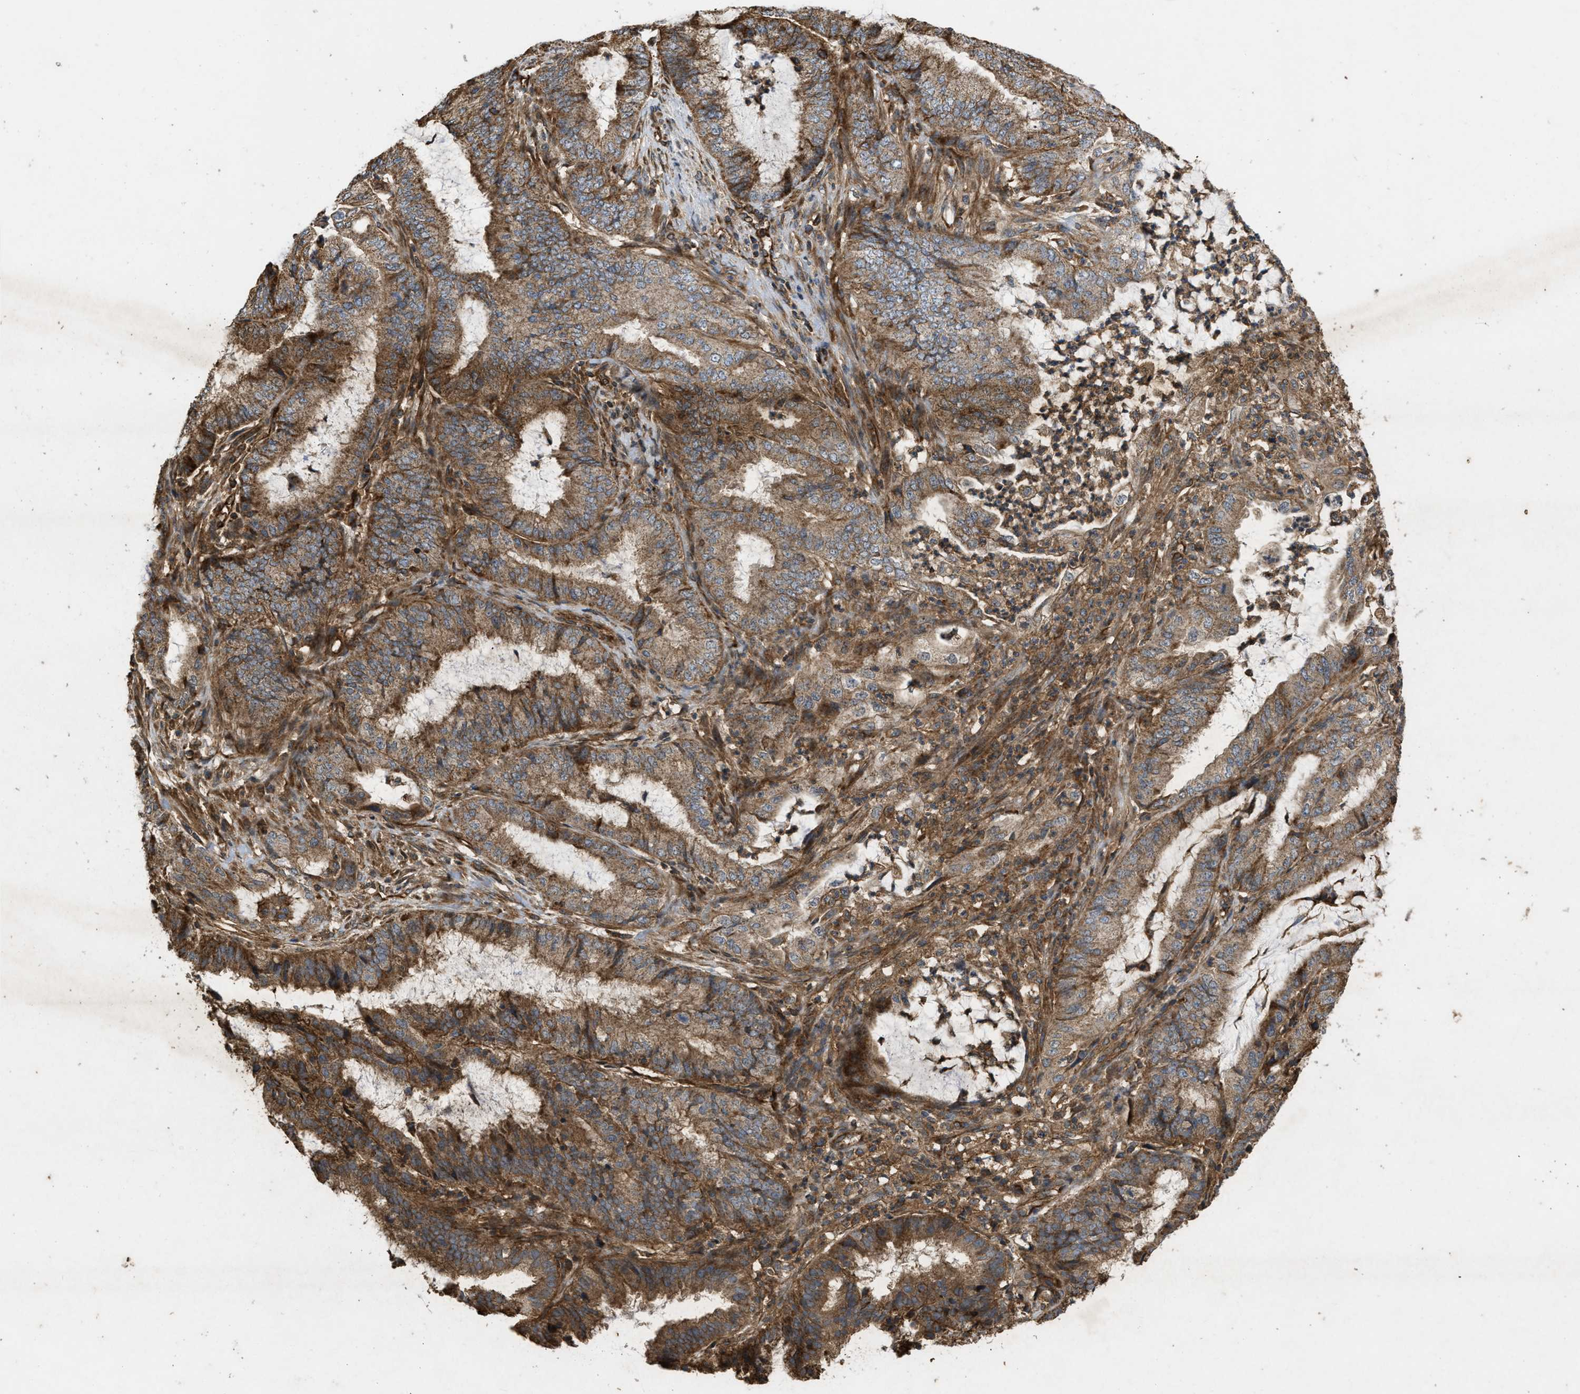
{"staining": {"intensity": "moderate", "quantity": ">75%", "location": "cytoplasmic/membranous"}, "tissue": "endometrial cancer", "cell_type": "Tumor cells", "image_type": "cancer", "snomed": [{"axis": "morphology", "description": "Adenocarcinoma, NOS"}, {"axis": "topography", "description": "Endometrium"}], "caption": "Tumor cells reveal medium levels of moderate cytoplasmic/membranous expression in approximately >75% of cells in human endometrial adenocarcinoma. Nuclei are stained in blue.", "gene": "GNB4", "patient": {"sex": "female", "age": 51}}